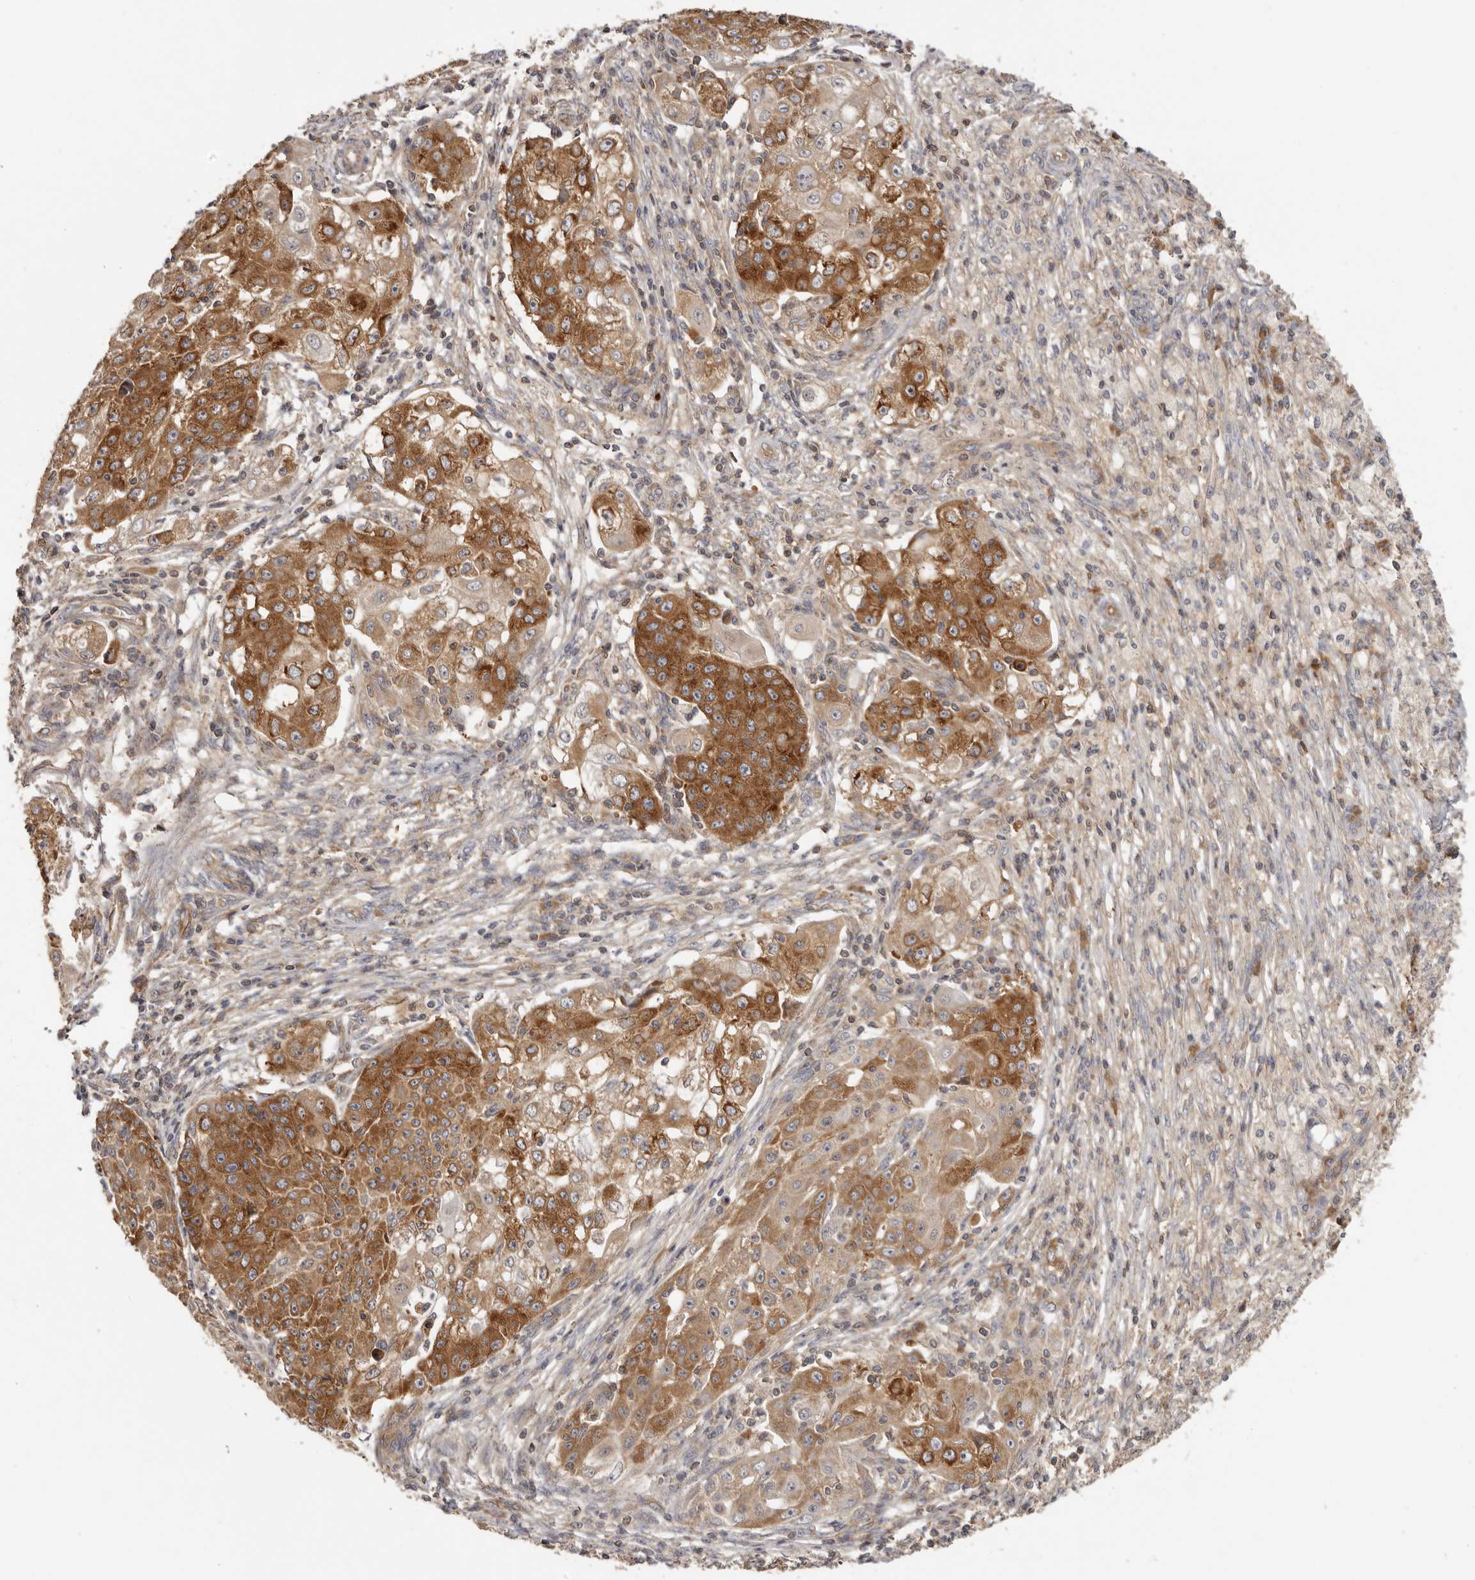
{"staining": {"intensity": "strong", "quantity": ">75%", "location": "cytoplasmic/membranous"}, "tissue": "ovarian cancer", "cell_type": "Tumor cells", "image_type": "cancer", "snomed": [{"axis": "morphology", "description": "Carcinoma, endometroid"}, {"axis": "topography", "description": "Ovary"}], "caption": "Ovarian cancer (endometroid carcinoma) was stained to show a protein in brown. There is high levels of strong cytoplasmic/membranous staining in about >75% of tumor cells.", "gene": "EEF1E1", "patient": {"sex": "female", "age": 42}}